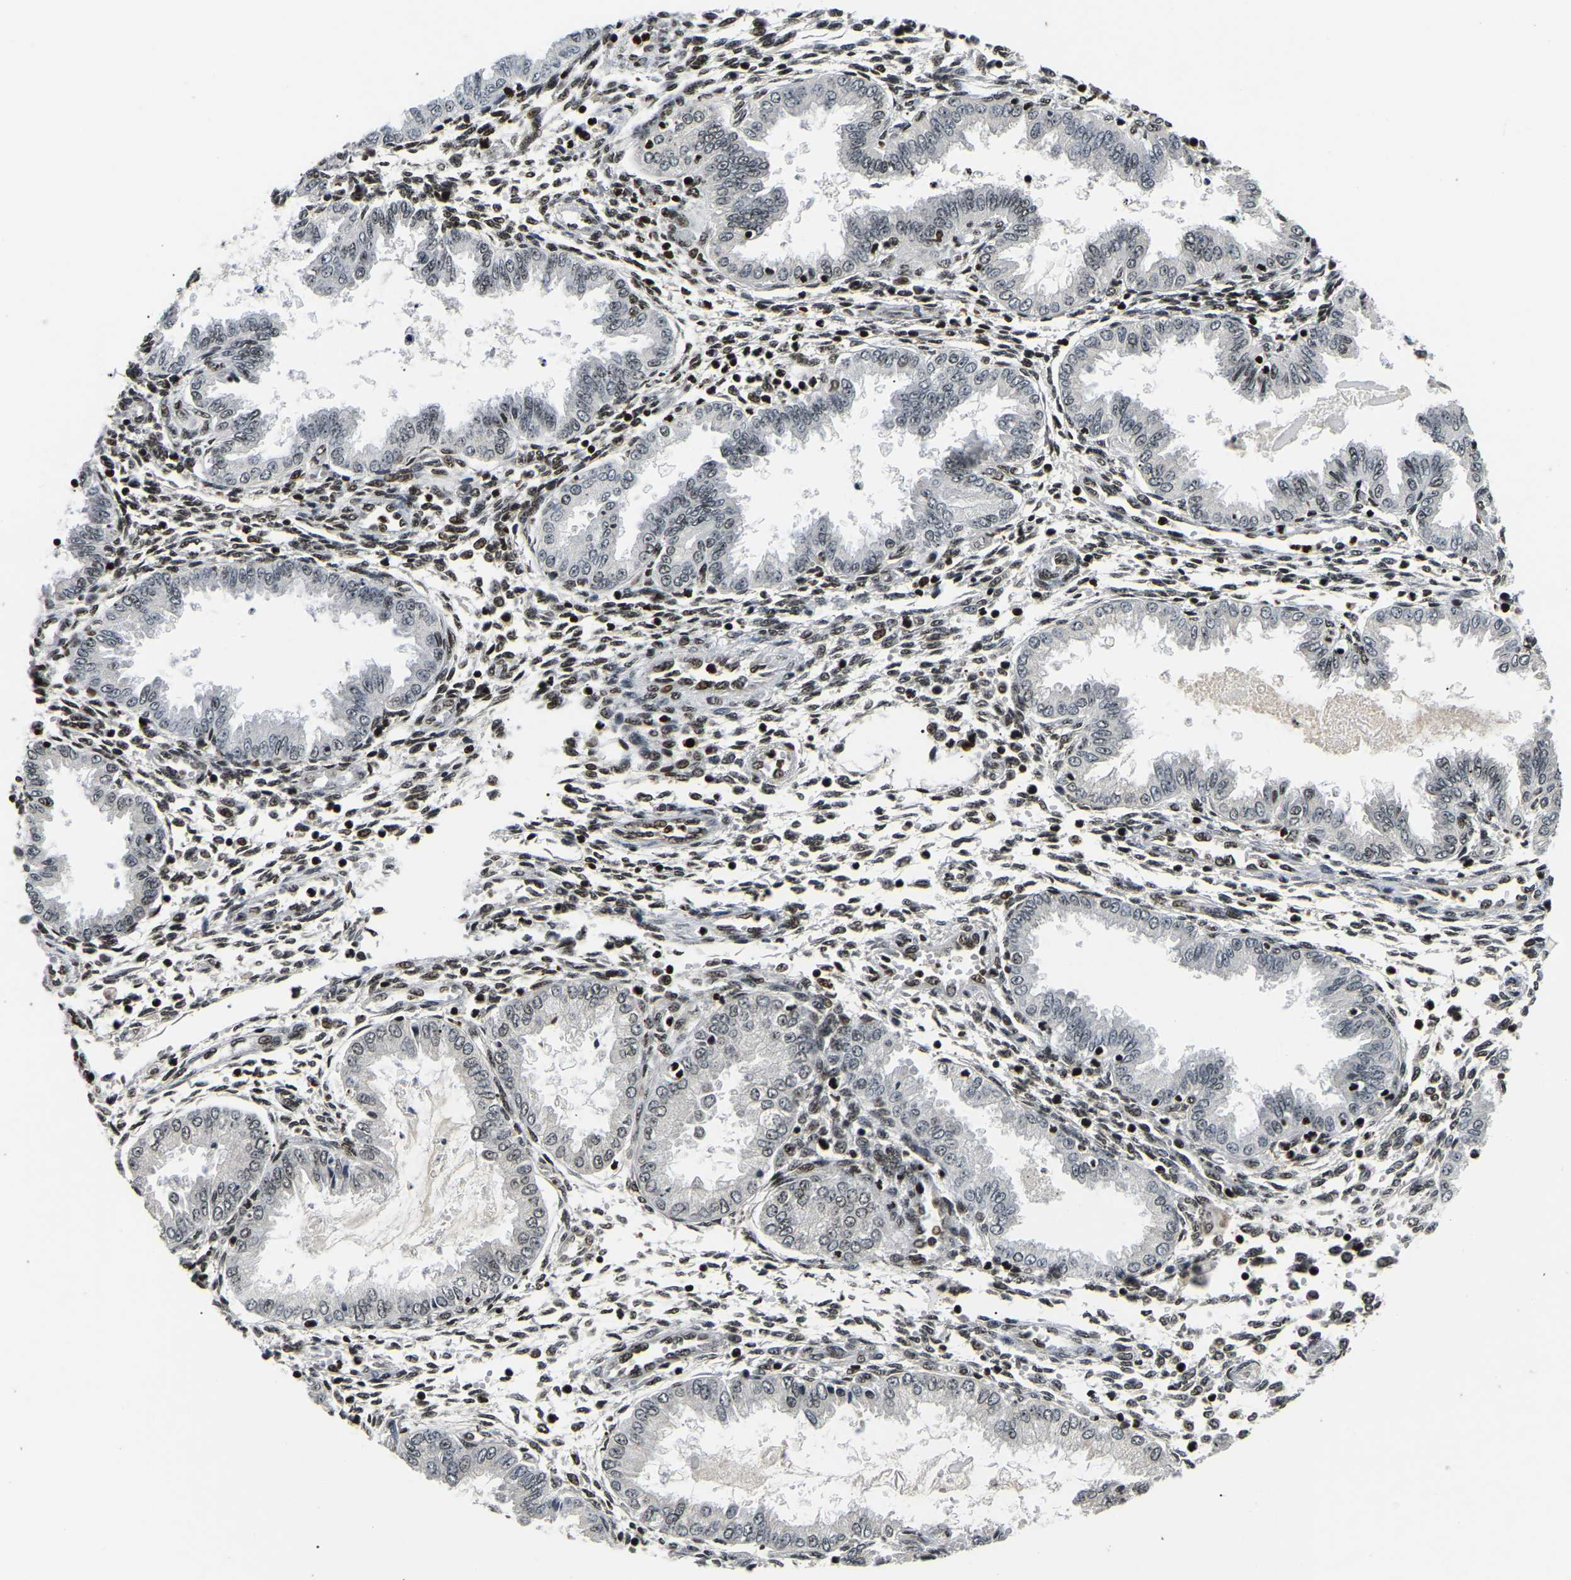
{"staining": {"intensity": "strong", "quantity": "25%-75%", "location": "nuclear"}, "tissue": "endometrium", "cell_type": "Cells in endometrial stroma", "image_type": "normal", "snomed": [{"axis": "morphology", "description": "Normal tissue, NOS"}, {"axis": "topography", "description": "Endometrium"}], "caption": "Strong nuclear staining is identified in approximately 25%-75% of cells in endometrial stroma in normal endometrium.", "gene": "LRRC61", "patient": {"sex": "female", "age": 33}}